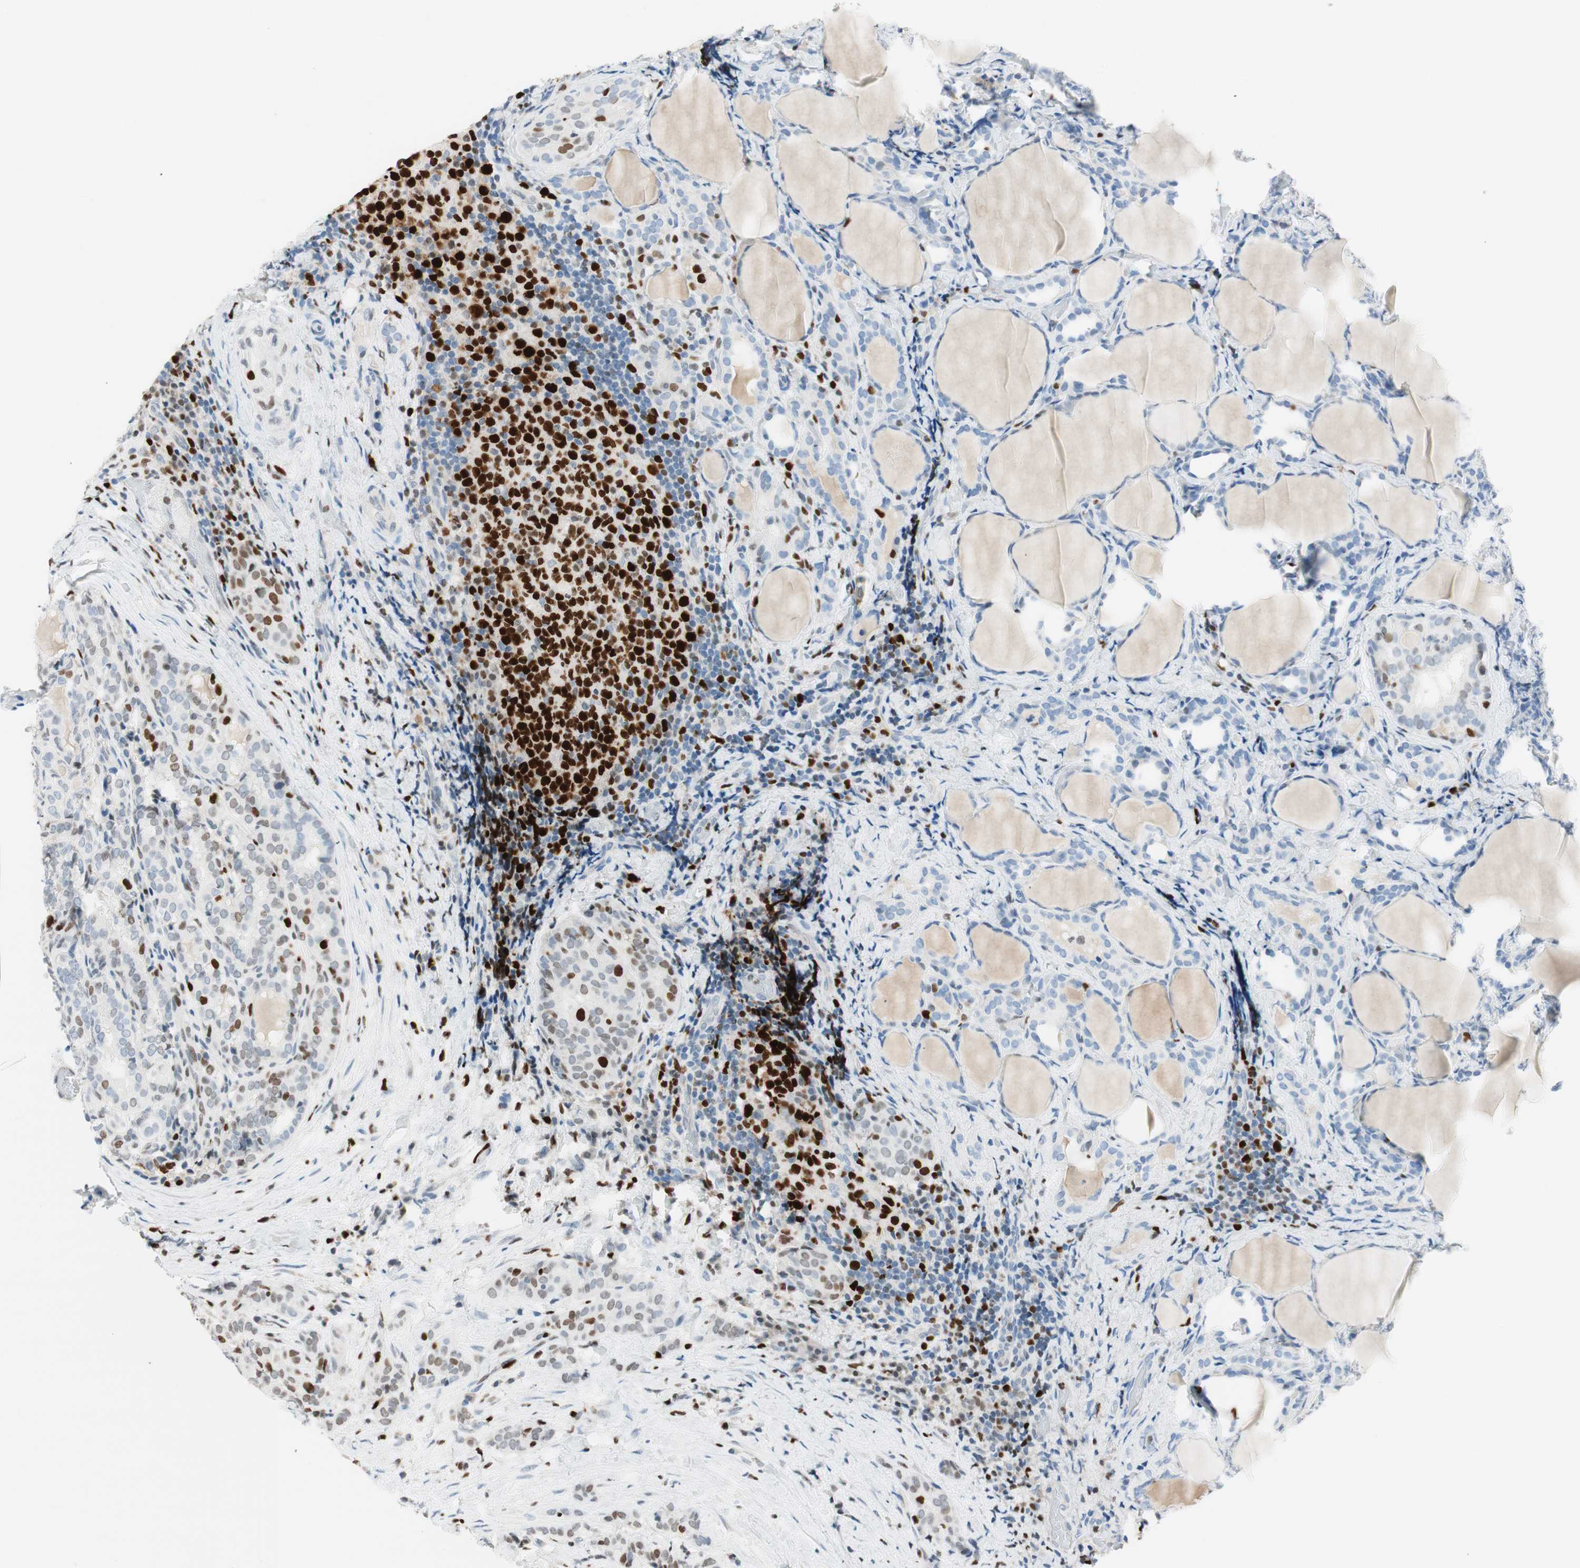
{"staining": {"intensity": "weak", "quantity": "25%-75%", "location": "nuclear"}, "tissue": "thyroid cancer", "cell_type": "Tumor cells", "image_type": "cancer", "snomed": [{"axis": "morphology", "description": "Normal tissue, NOS"}, {"axis": "morphology", "description": "Papillary adenocarcinoma, NOS"}, {"axis": "topography", "description": "Thyroid gland"}], "caption": "The immunohistochemical stain highlights weak nuclear positivity in tumor cells of thyroid cancer tissue.", "gene": "EZH2", "patient": {"sex": "female", "age": 30}}